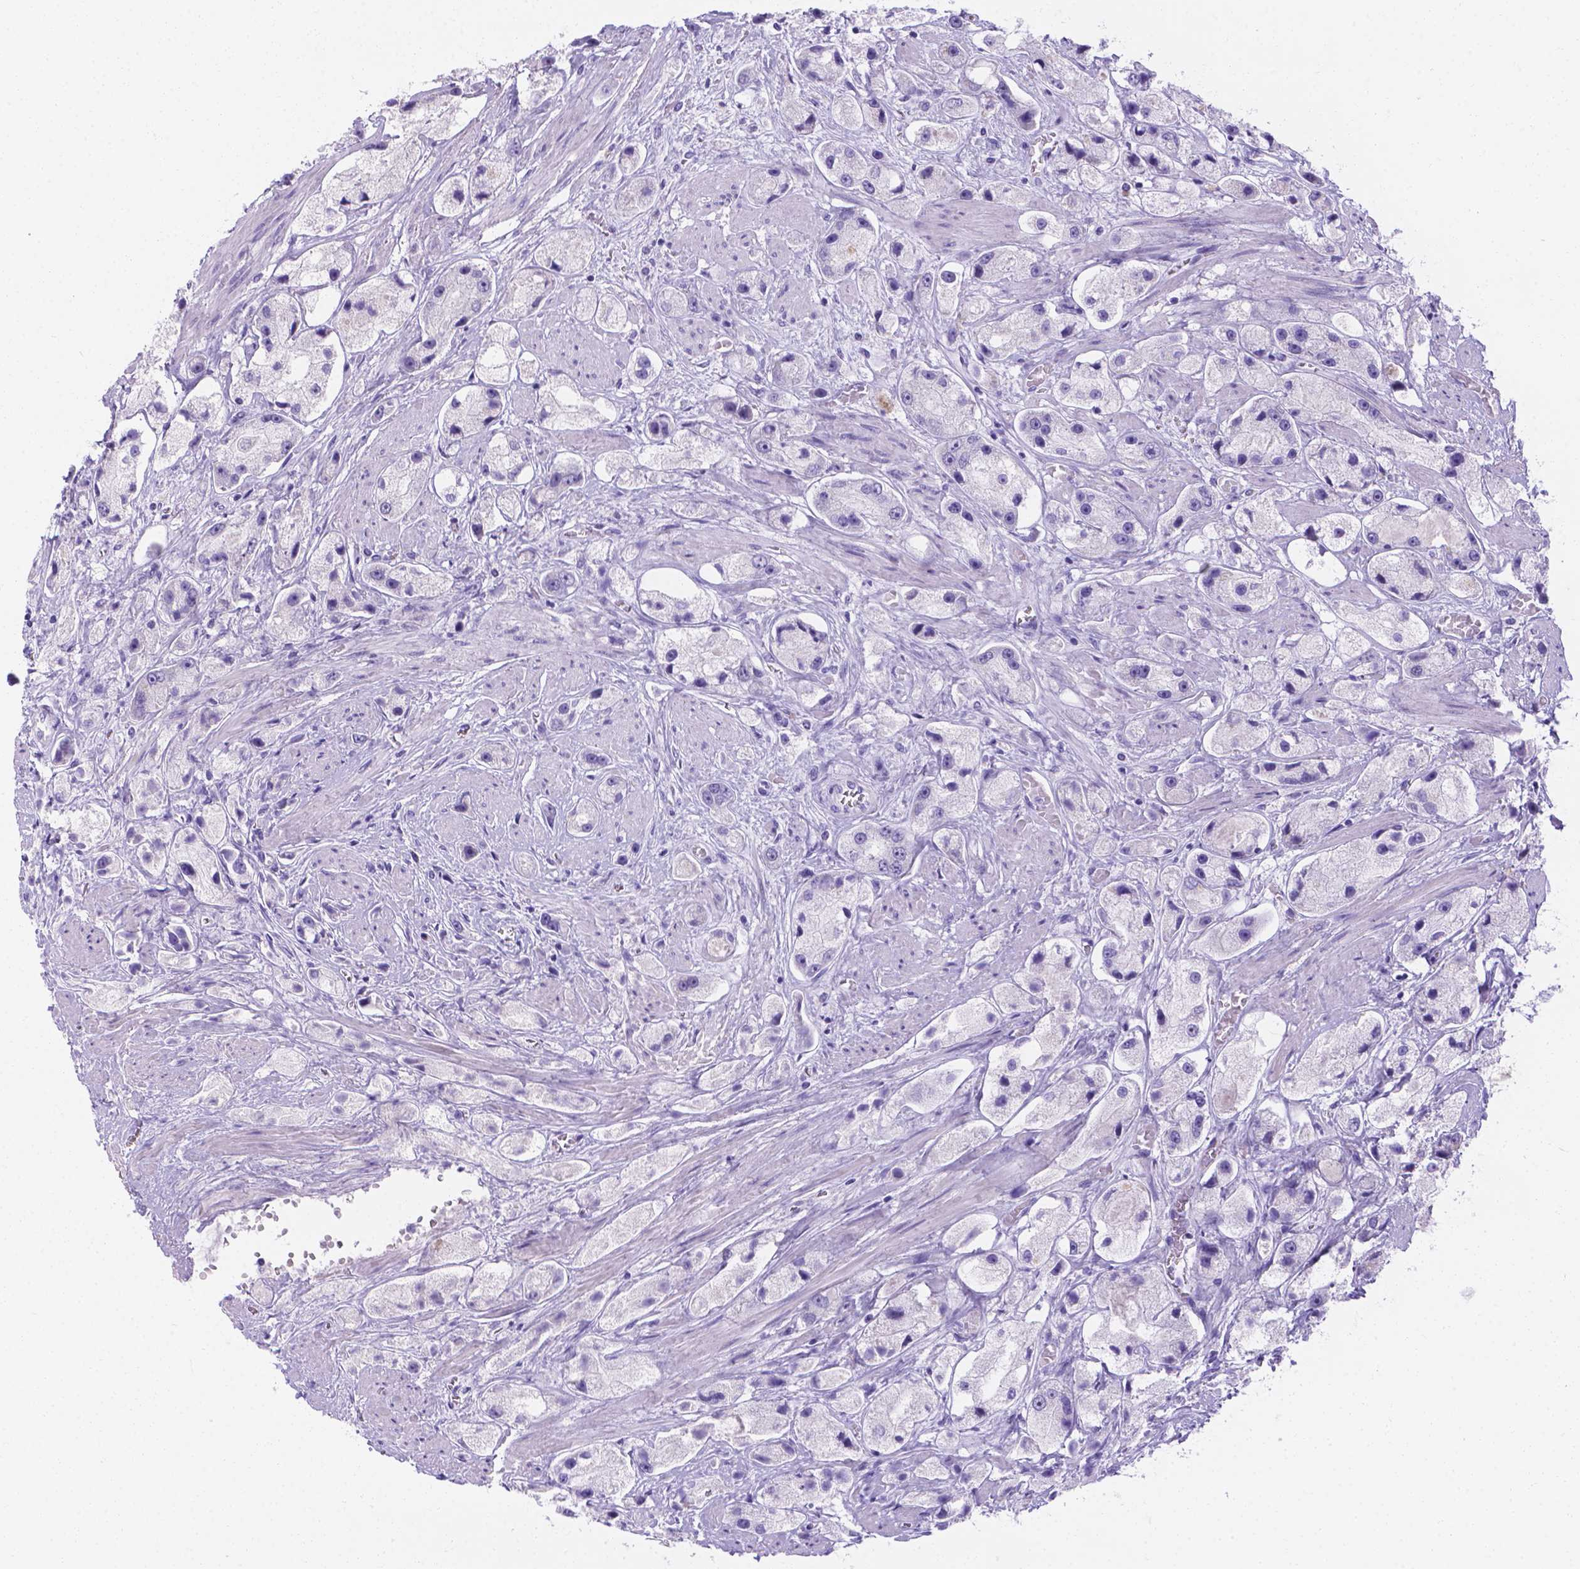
{"staining": {"intensity": "negative", "quantity": "none", "location": "none"}, "tissue": "prostate cancer", "cell_type": "Tumor cells", "image_type": "cancer", "snomed": [{"axis": "morphology", "description": "Adenocarcinoma, High grade"}, {"axis": "topography", "description": "Prostate"}], "caption": "This is an immunohistochemistry (IHC) micrograph of human high-grade adenocarcinoma (prostate). There is no positivity in tumor cells.", "gene": "MLN", "patient": {"sex": "male", "age": 67}}